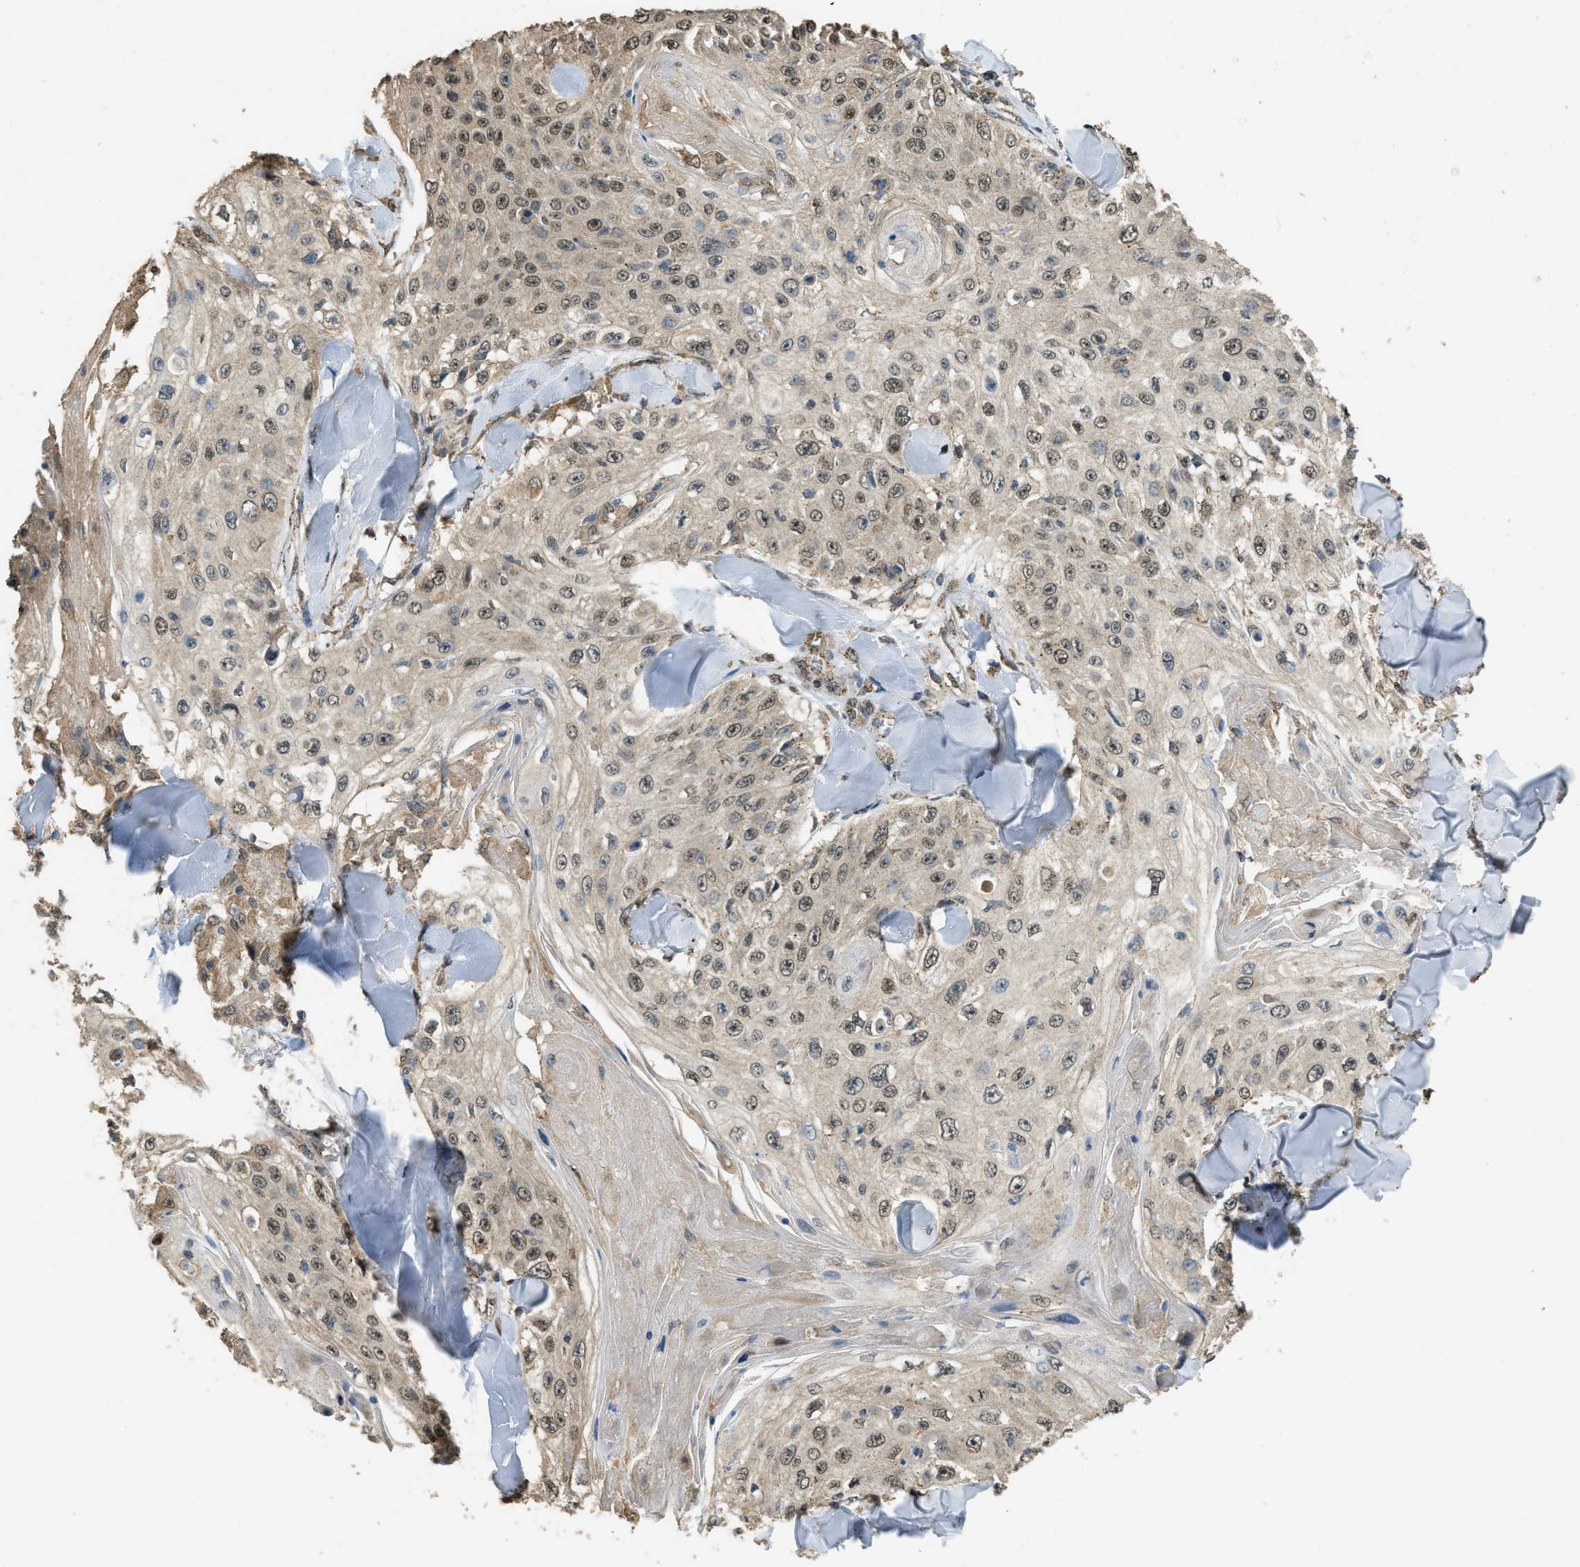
{"staining": {"intensity": "moderate", "quantity": ">75%", "location": "cytoplasmic/membranous,nuclear"}, "tissue": "skin cancer", "cell_type": "Tumor cells", "image_type": "cancer", "snomed": [{"axis": "morphology", "description": "Squamous cell carcinoma, NOS"}, {"axis": "topography", "description": "Skin"}], "caption": "Moderate cytoplasmic/membranous and nuclear staining for a protein is identified in about >75% of tumor cells of skin squamous cell carcinoma using immunohistochemistry.", "gene": "IPO7", "patient": {"sex": "male", "age": 86}}